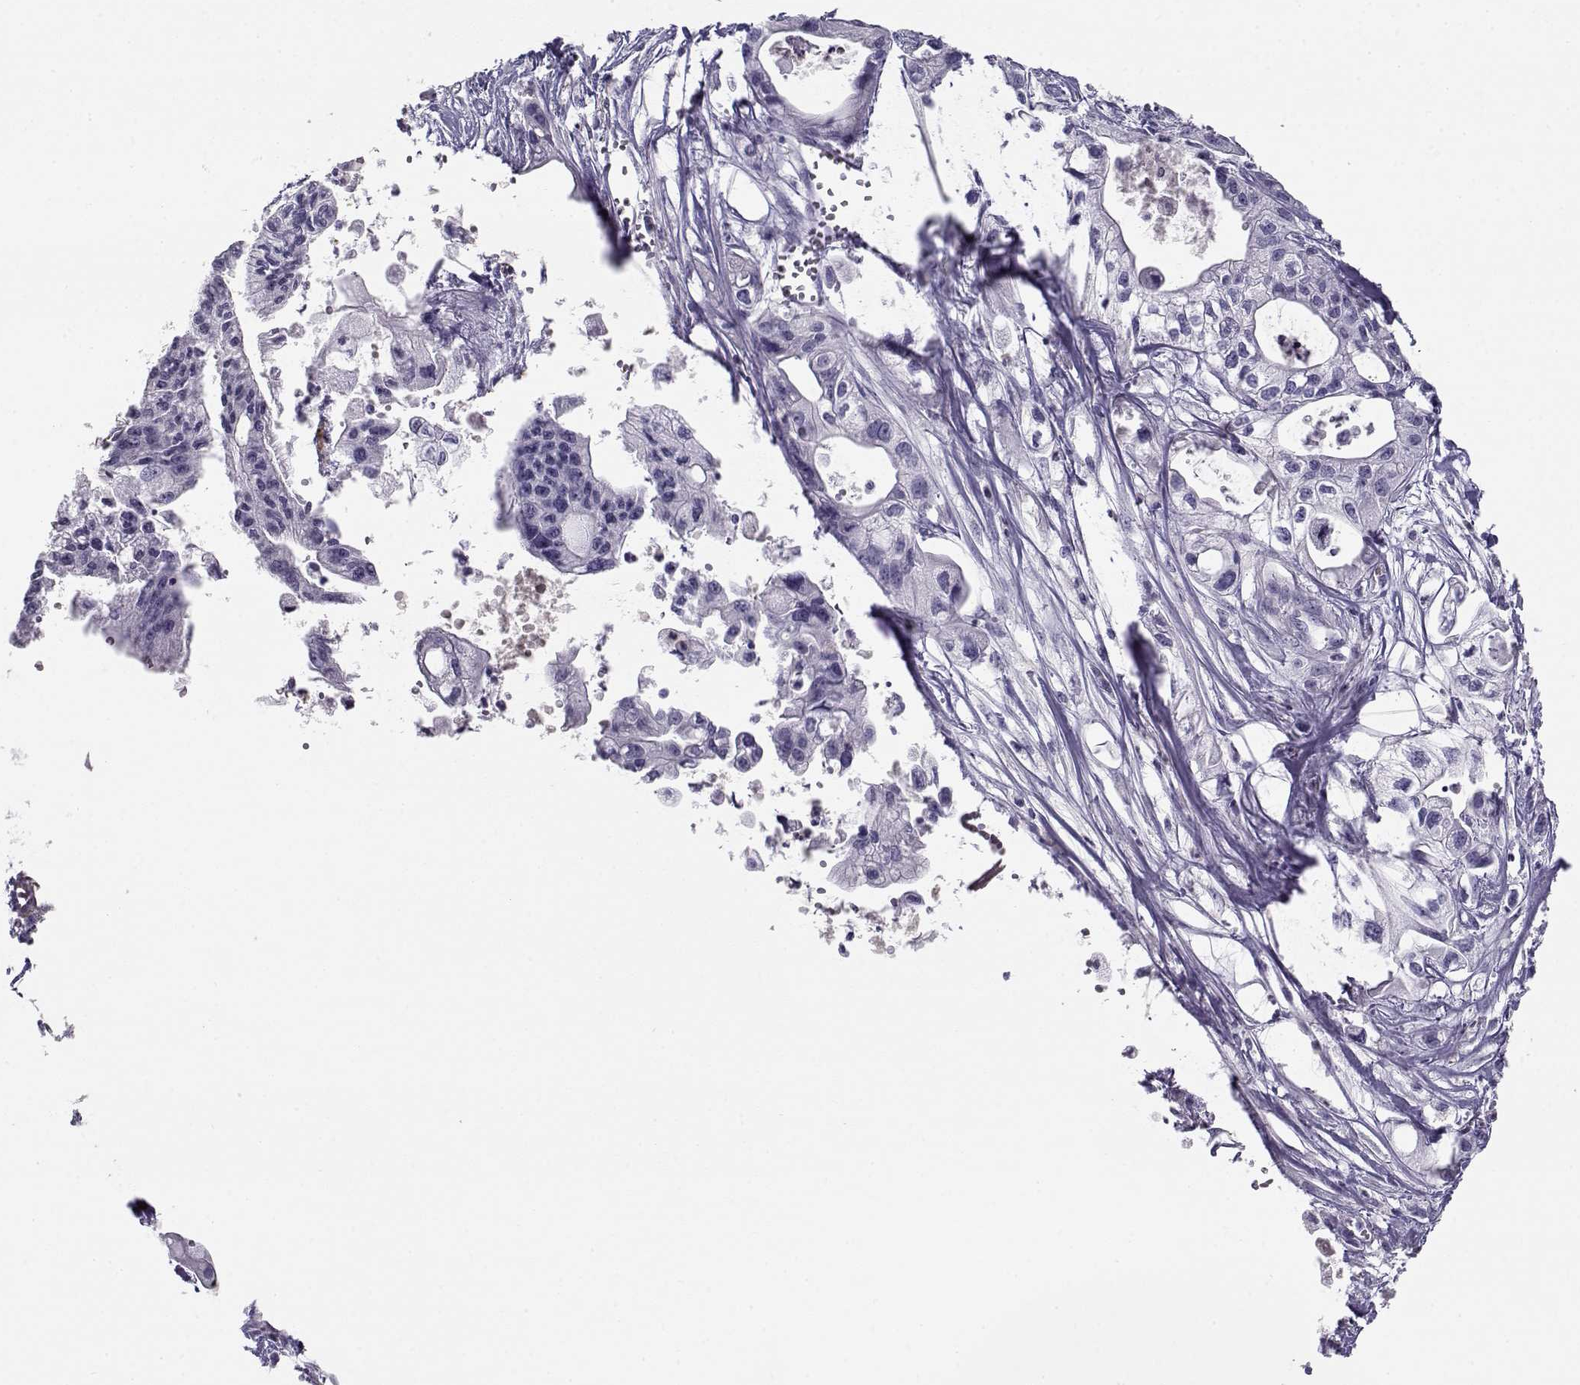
{"staining": {"intensity": "negative", "quantity": "none", "location": "none"}, "tissue": "pancreatic cancer", "cell_type": "Tumor cells", "image_type": "cancer", "snomed": [{"axis": "morphology", "description": "Adenocarcinoma, NOS"}, {"axis": "topography", "description": "Pancreas"}], "caption": "There is no significant positivity in tumor cells of pancreatic cancer (adenocarcinoma).", "gene": "MYO1A", "patient": {"sex": "male", "age": 70}}